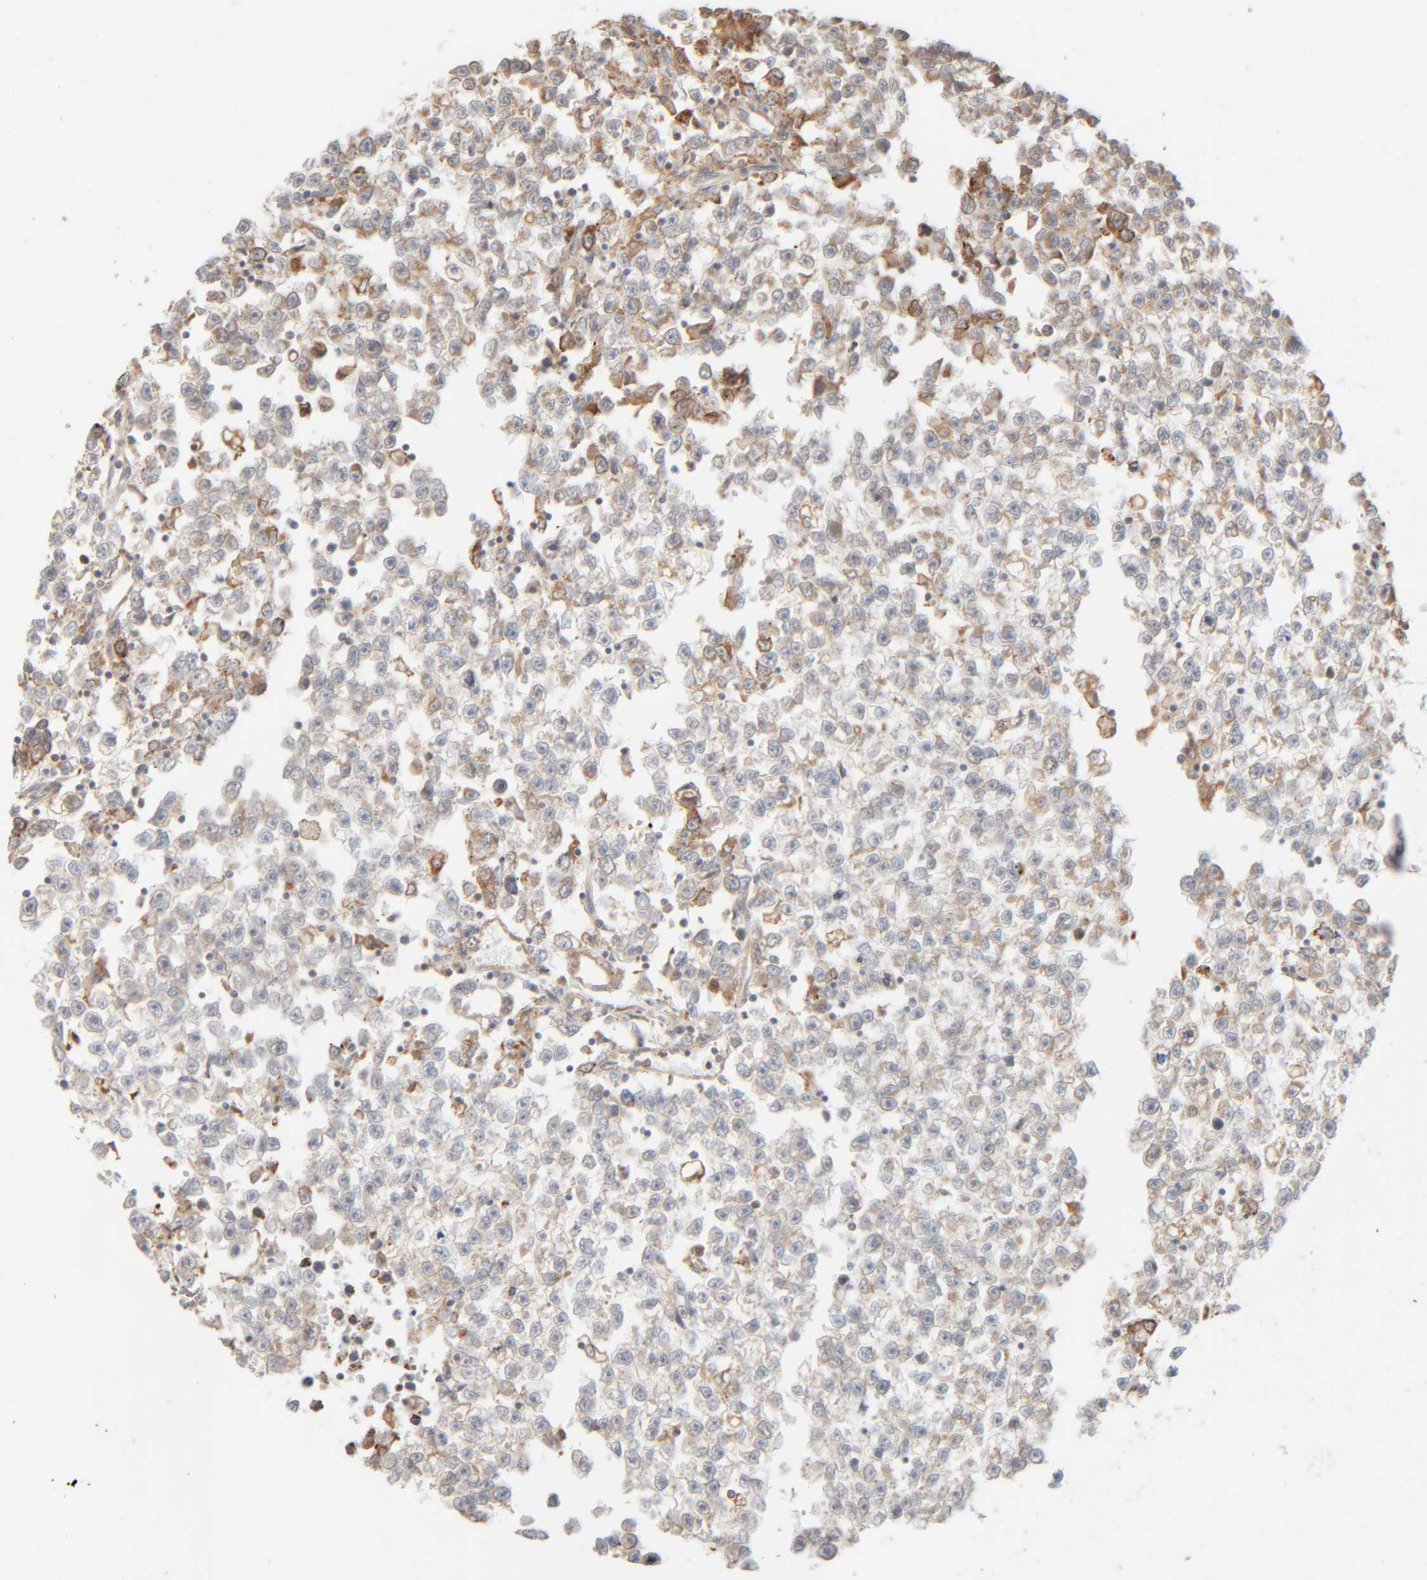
{"staining": {"intensity": "moderate", "quantity": "<25%", "location": "cytoplasmic/membranous"}, "tissue": "testis cancer", "cell_type": "Tumor cells", "image_type": "cancer", "snomed": [{"axis": "morphology", "description": "Seminoma, NOS"}, {"axis": "morphology", "description": "Carcinoma, Embryonal, NOS"}, {"axis": "topography", "description": "Testis"}], "caption": "High-power microscopy captured an immunohistochemistry (IHC) micrograph of embryonal carcinoma (testis), revealing moderate cytoplasmic/membranous expression in about <25% of tumor cells.", "gene": "INTS1", "patient": {"sex": "male", "age": 51}}